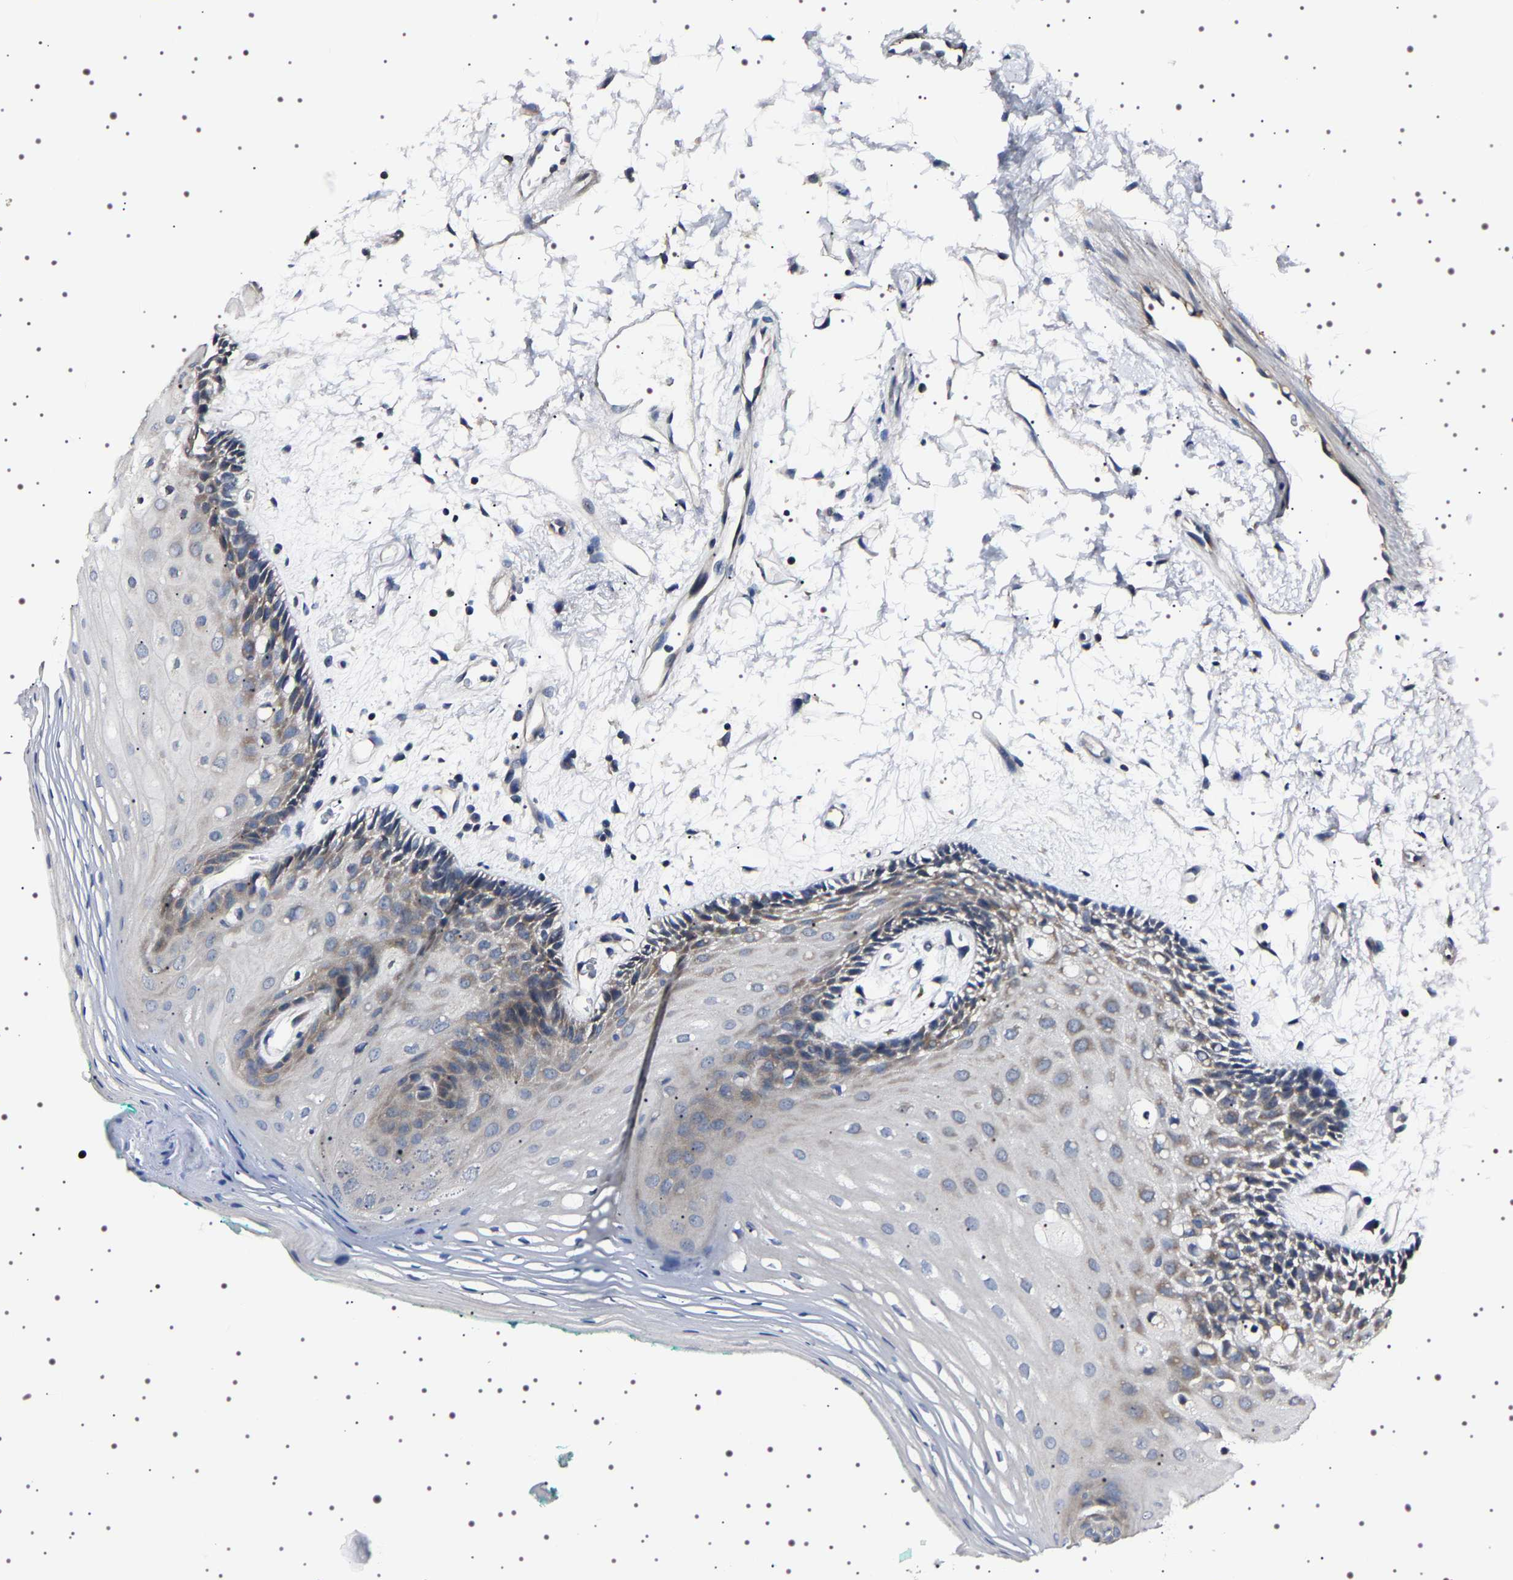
{"staining": {"intensity": "moderate", "quantity": "25%-75%", "location": "cytoplasmic/membranous"}, "tissue": "oral mucosa", "cell_type": "Squamous epithelial cells", "image_type": "normal", "snomed": [{"axis": "morphology", "description": "Normal tissue, NOS"}, {"axis": "topography", "description": "Skeletal muscle"}, {"axis": "topography", "description": "Oral tissue"}, {"axis": "topography", "description": "Peripheral nerve tissue"}], "caption": "Benign oral mucosa demonstrates moderate cytoplasmic/membranous staining in approximately 25%-75% of squamous epithelial cells, visualized by immunohistochemistry. The protein is stained brown, and the nuclei are stained in blue (DAB (3,3'-diaminobenzidine) IHC with brightfield microscopy, high magnification).", "gene": "TARBP1", "patient": {"sex": "female", "age": 84}}